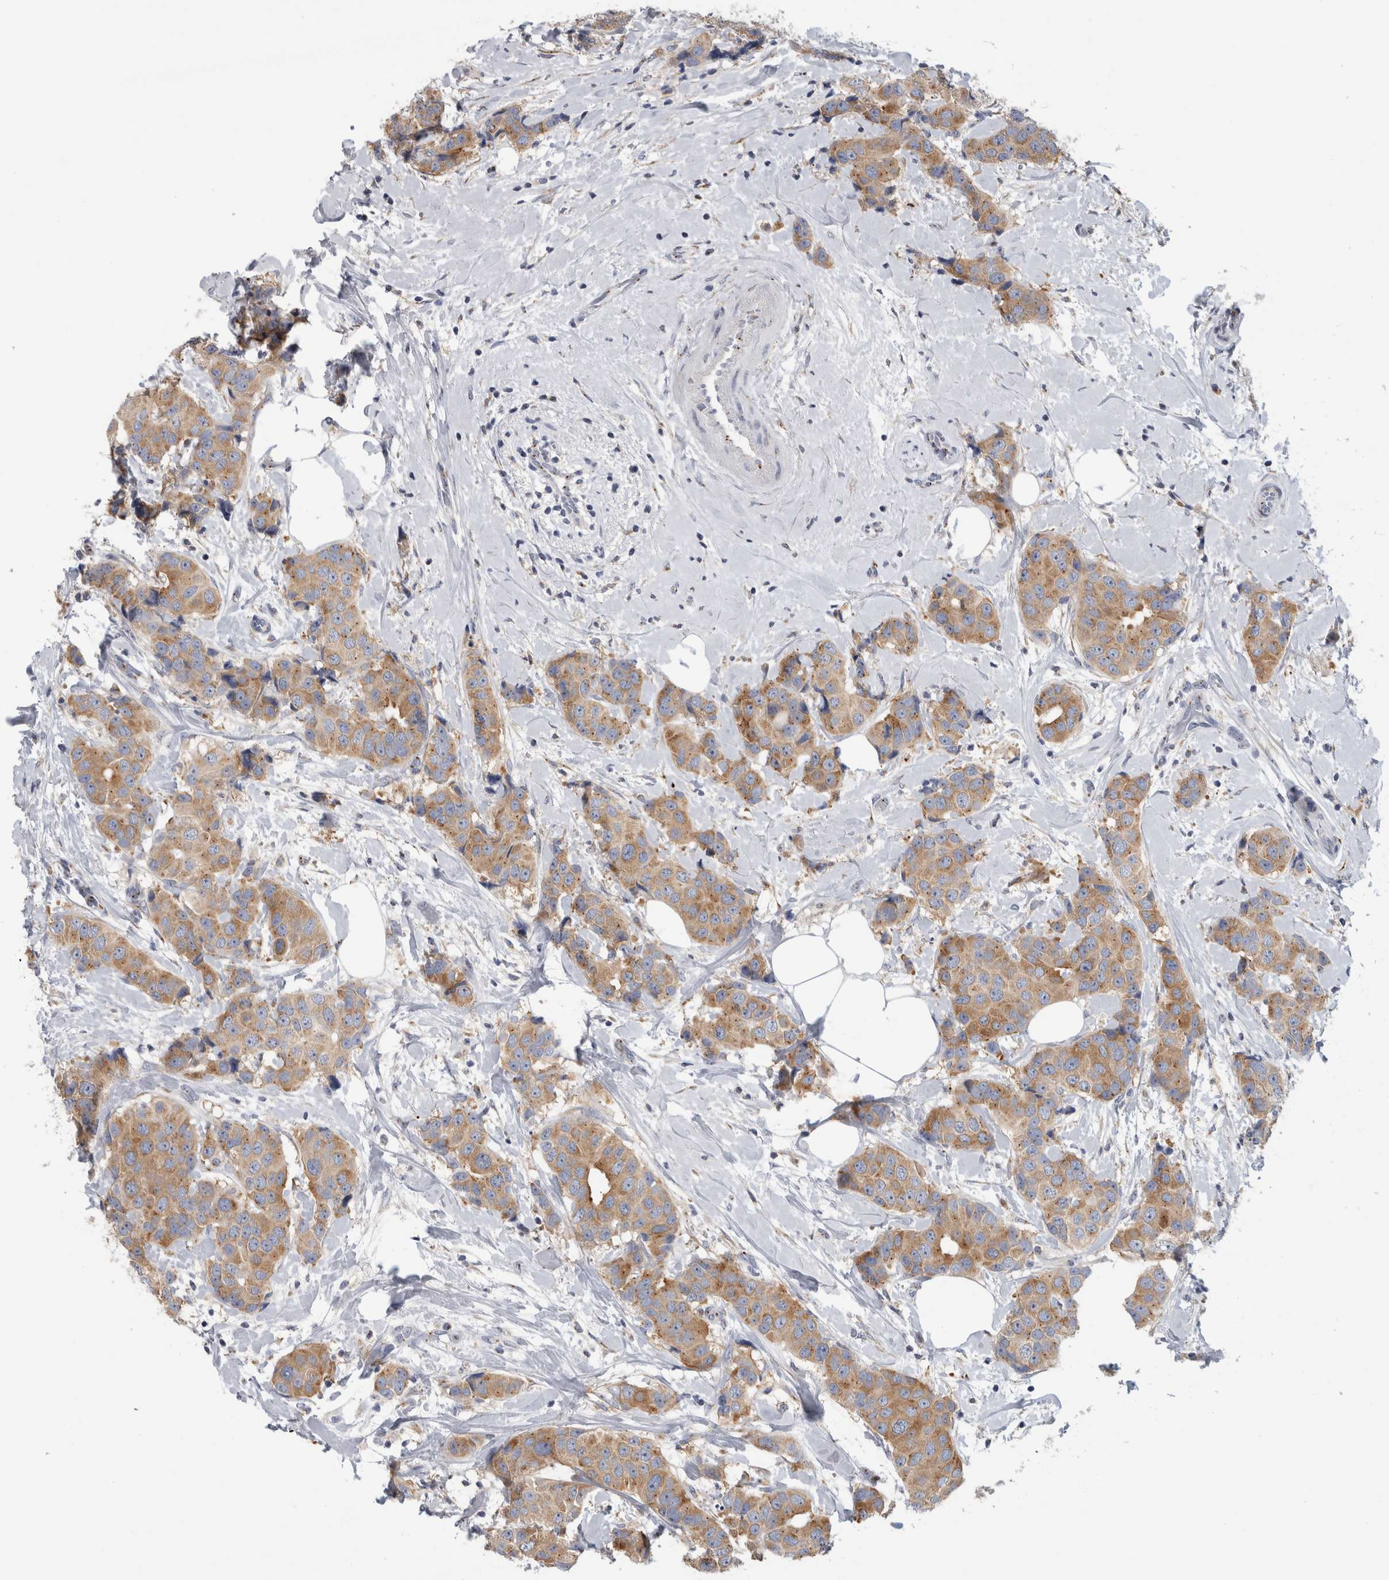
{"staining": {"intensity": "moderate", "quantity": ">75%", "location": "cytoplasmic/membranous"}, "tissue": "breast cancer", "cell_type": "Tumor cells", "image_type": "cancer", "snomed": [{"axis": "morphology", "description": "Normal tissue, NOS"}, {"axis": "morphology", "description": "Duct carcinoma"}, {"axis": "topography", "description": "Breast"}], "caption": "Protein analysis of breast cancer (infiltrating ductal carcinoma) tissue displays moderate cytoplasmic/membranous positivity in approximately >75% of tumor cells.", "gene": "AKAP9", "patient": {"sex": "female", "age": 39}}